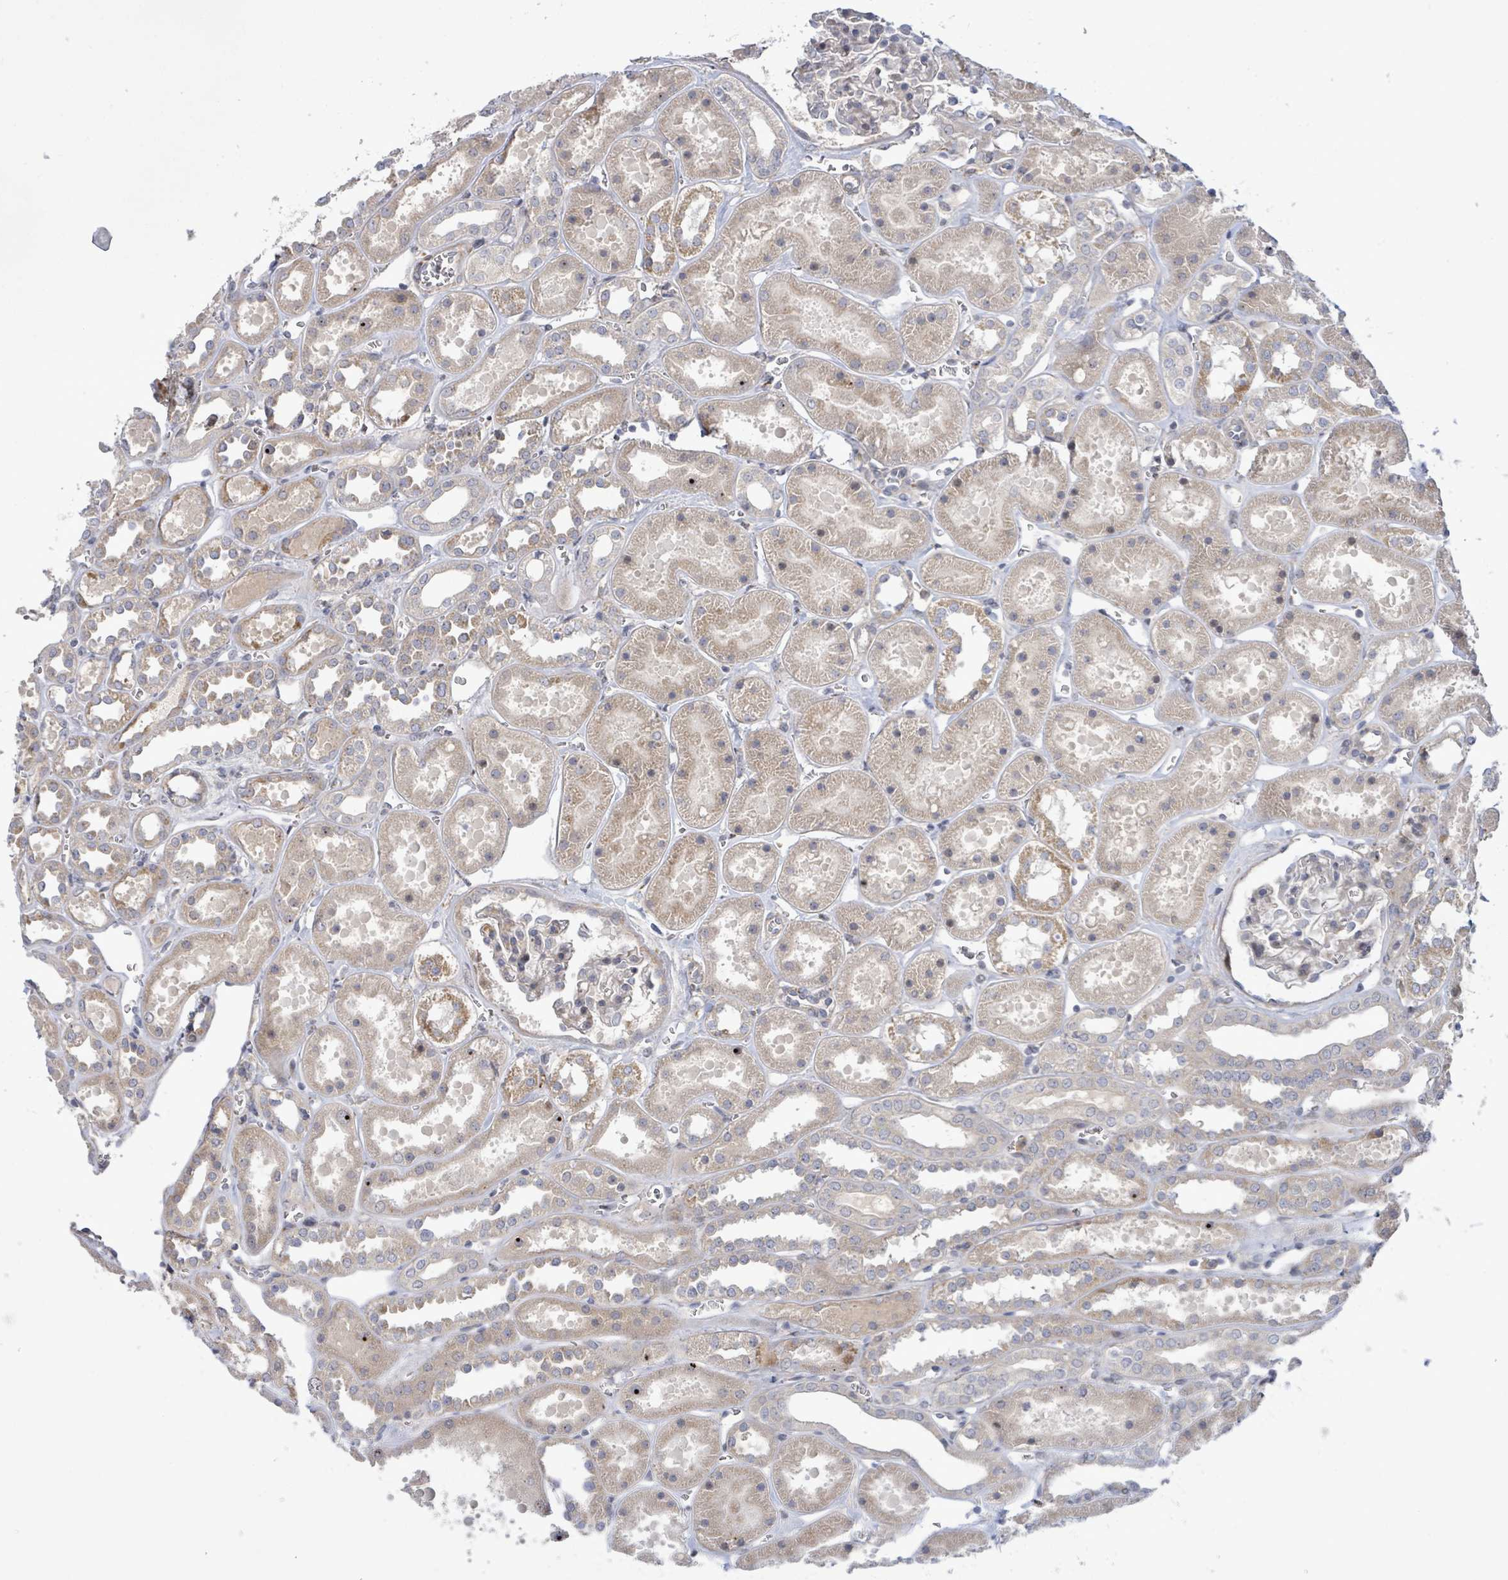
{"staining": {"intensity": "negative", "quantity": "none", "location": "none"}, "tissue": "kidney", "cell_type": "Cells in glomeruli", "image_type": "normal", "snomed": [{"axis": "morphology", "description": "Normal tissue, NOS"}, {"axis": "topography", "description": "Kidney"}], "caption": "DAB (3,3'-diaminobenzidine) immunohistochemical staining of benign kidney shows no significant expression in cells in glomeruli.", "gene": "SLIT3", "patient": {"sex": "female", "age": 41}}